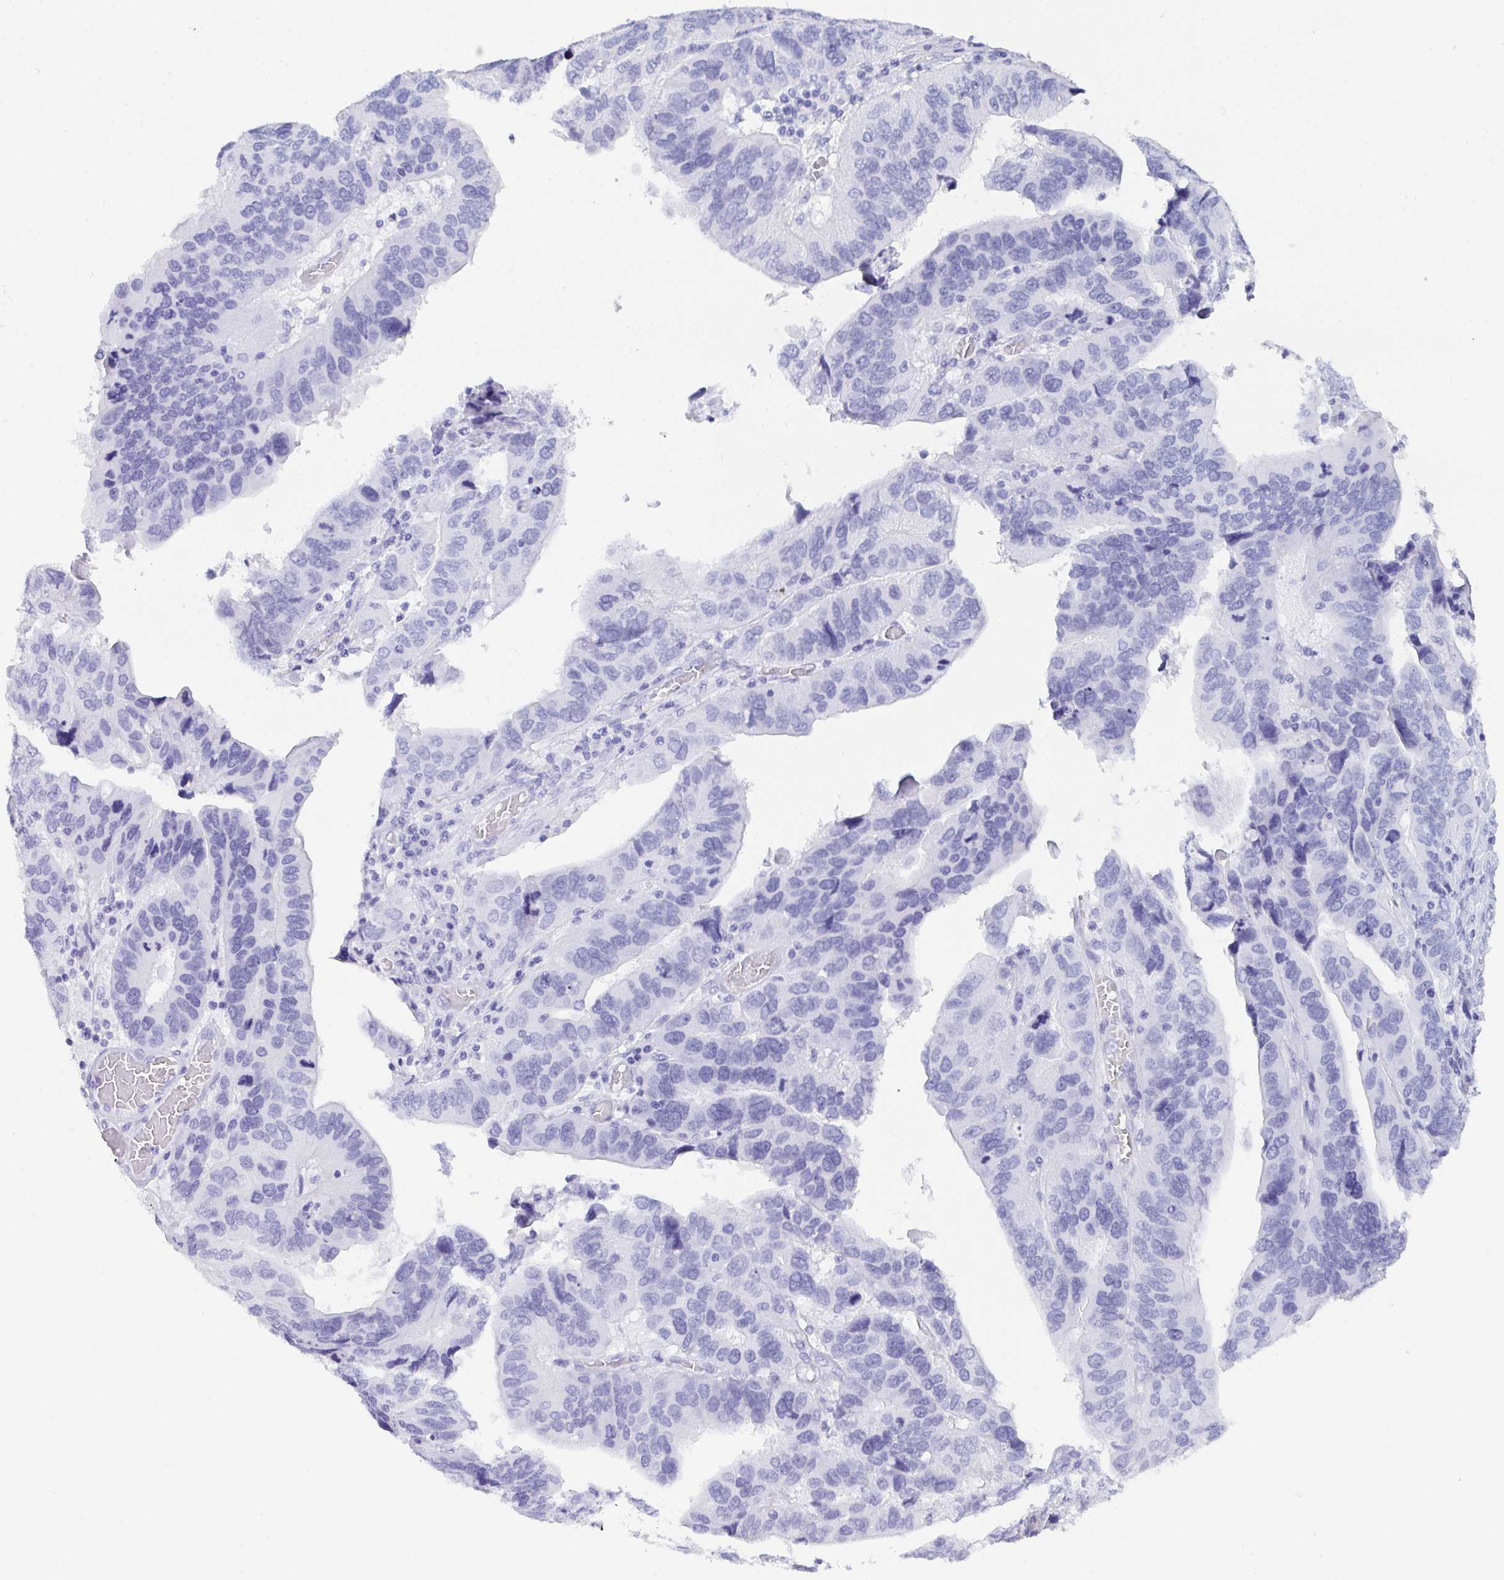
{"staining": {"intensity": "negative", "quantity": "none", "location": "none"}, "tissue": "ovarian cancer", "cell_type": "Tumor cells", "image_type": "cancer", "snomed": [{"axis": "morphology", "description": "Cystadenocarcinoma, serous, NOS"}, {"axis": "topography", "description": "Ovary"}], "caption": "Immunohistochemistry (IHC) image of neoplastic tissue: ovarian cancer (serous cystadenocarcinoma) stained with DAB shows no significant protein positivity in tumor cells.", "gene": "ZNF850", "patient": {"sex": "female", "age": 79}}